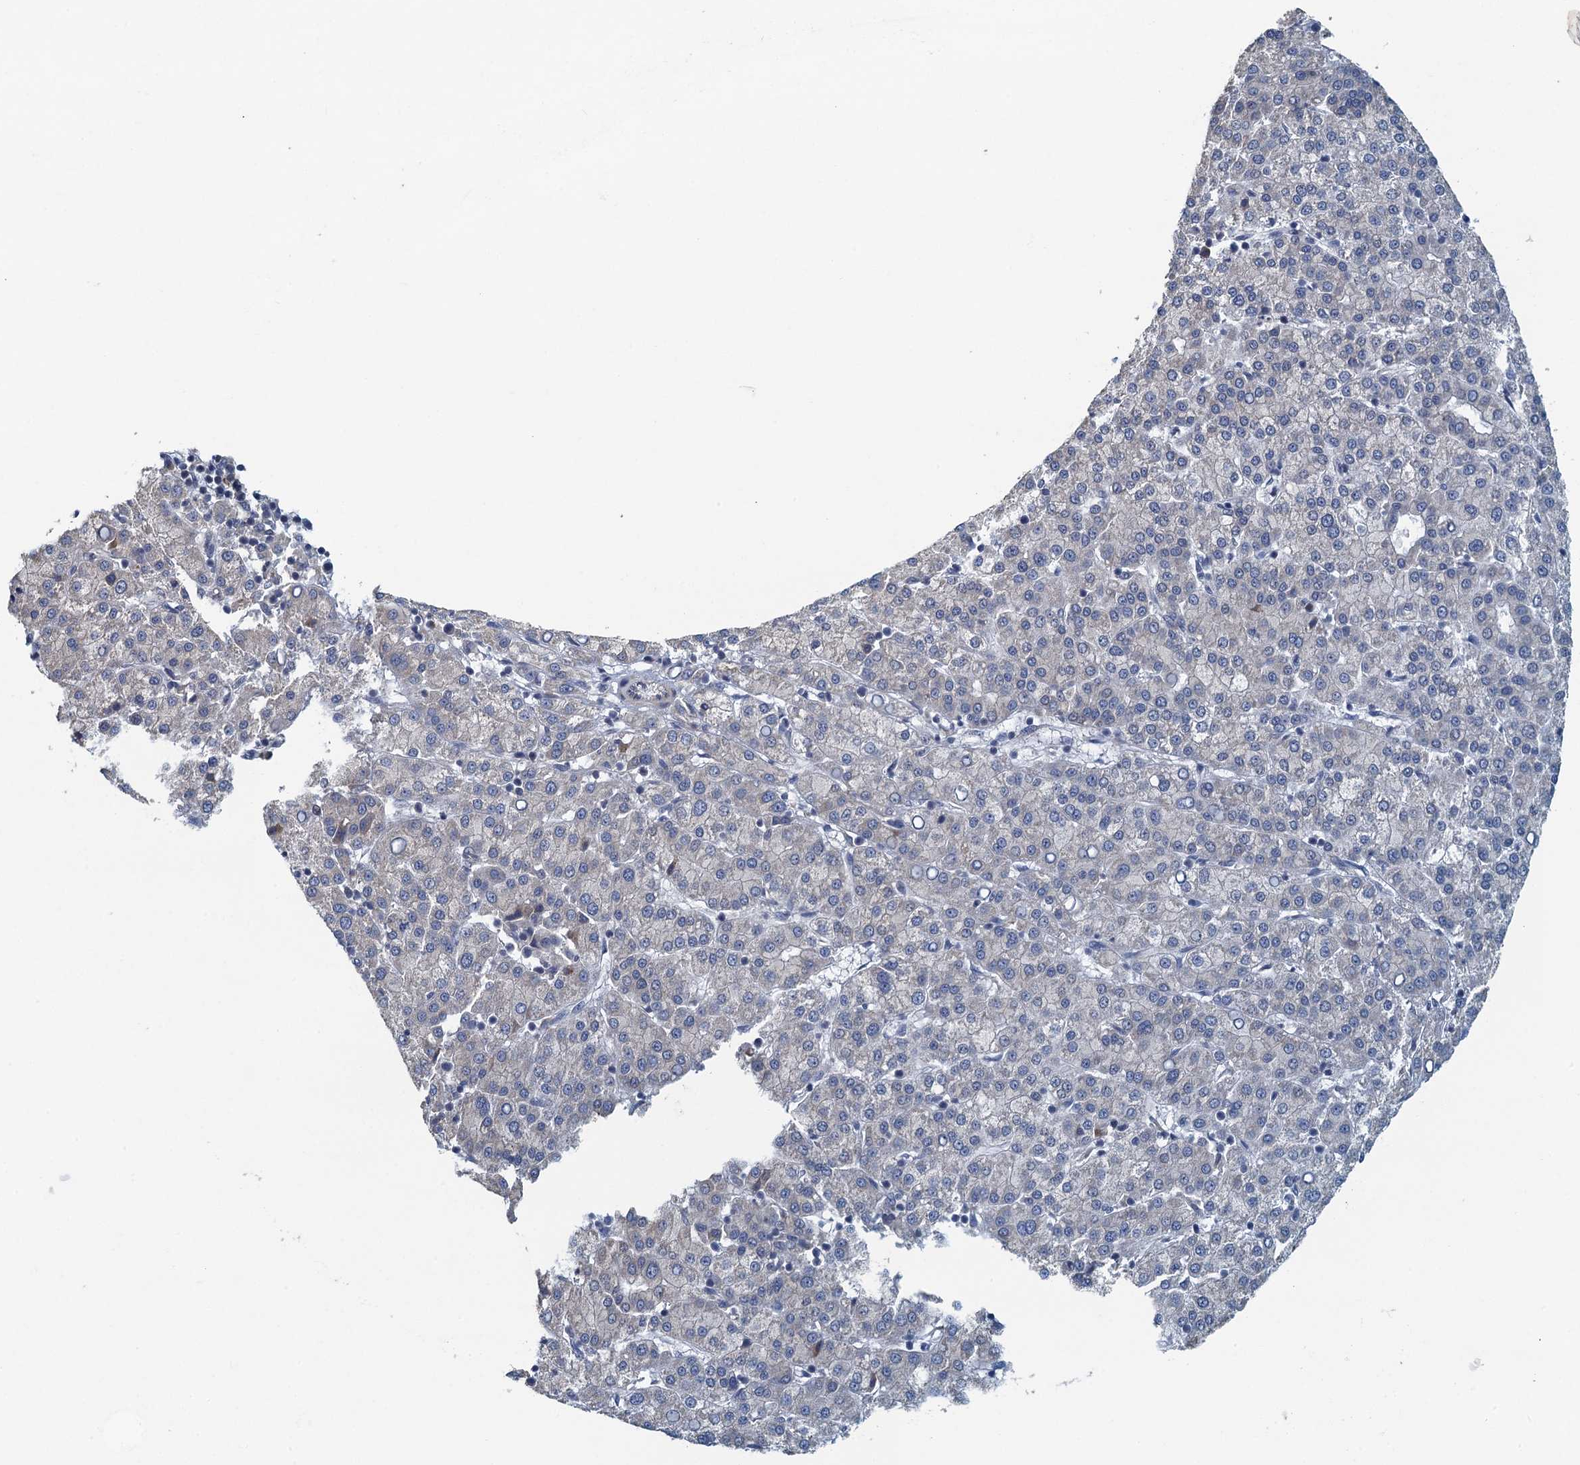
{"staining": {"intensity": "negative", "quantity": "none", "location": "none"}, "tissue": "liver cancer", "cell_type": "Tumor cells", "image_type": "cancer", "snomed": [{"axis": "morphology", "description": "Carcinoma, Hepatocellular, NOS"}, {"axis": "topography", "description": "Liver"}], "caption": "This is a photomicrograph of immunohistochemistry staining of liver hepatocellular carcinoma, which shows no expression in tumor cells. (DAB (3,3'-diaminobenzidine) immunohistochemistry, high magnification).", "gene": "ALG2", "patient": {"sex": "female", "age": 58}}